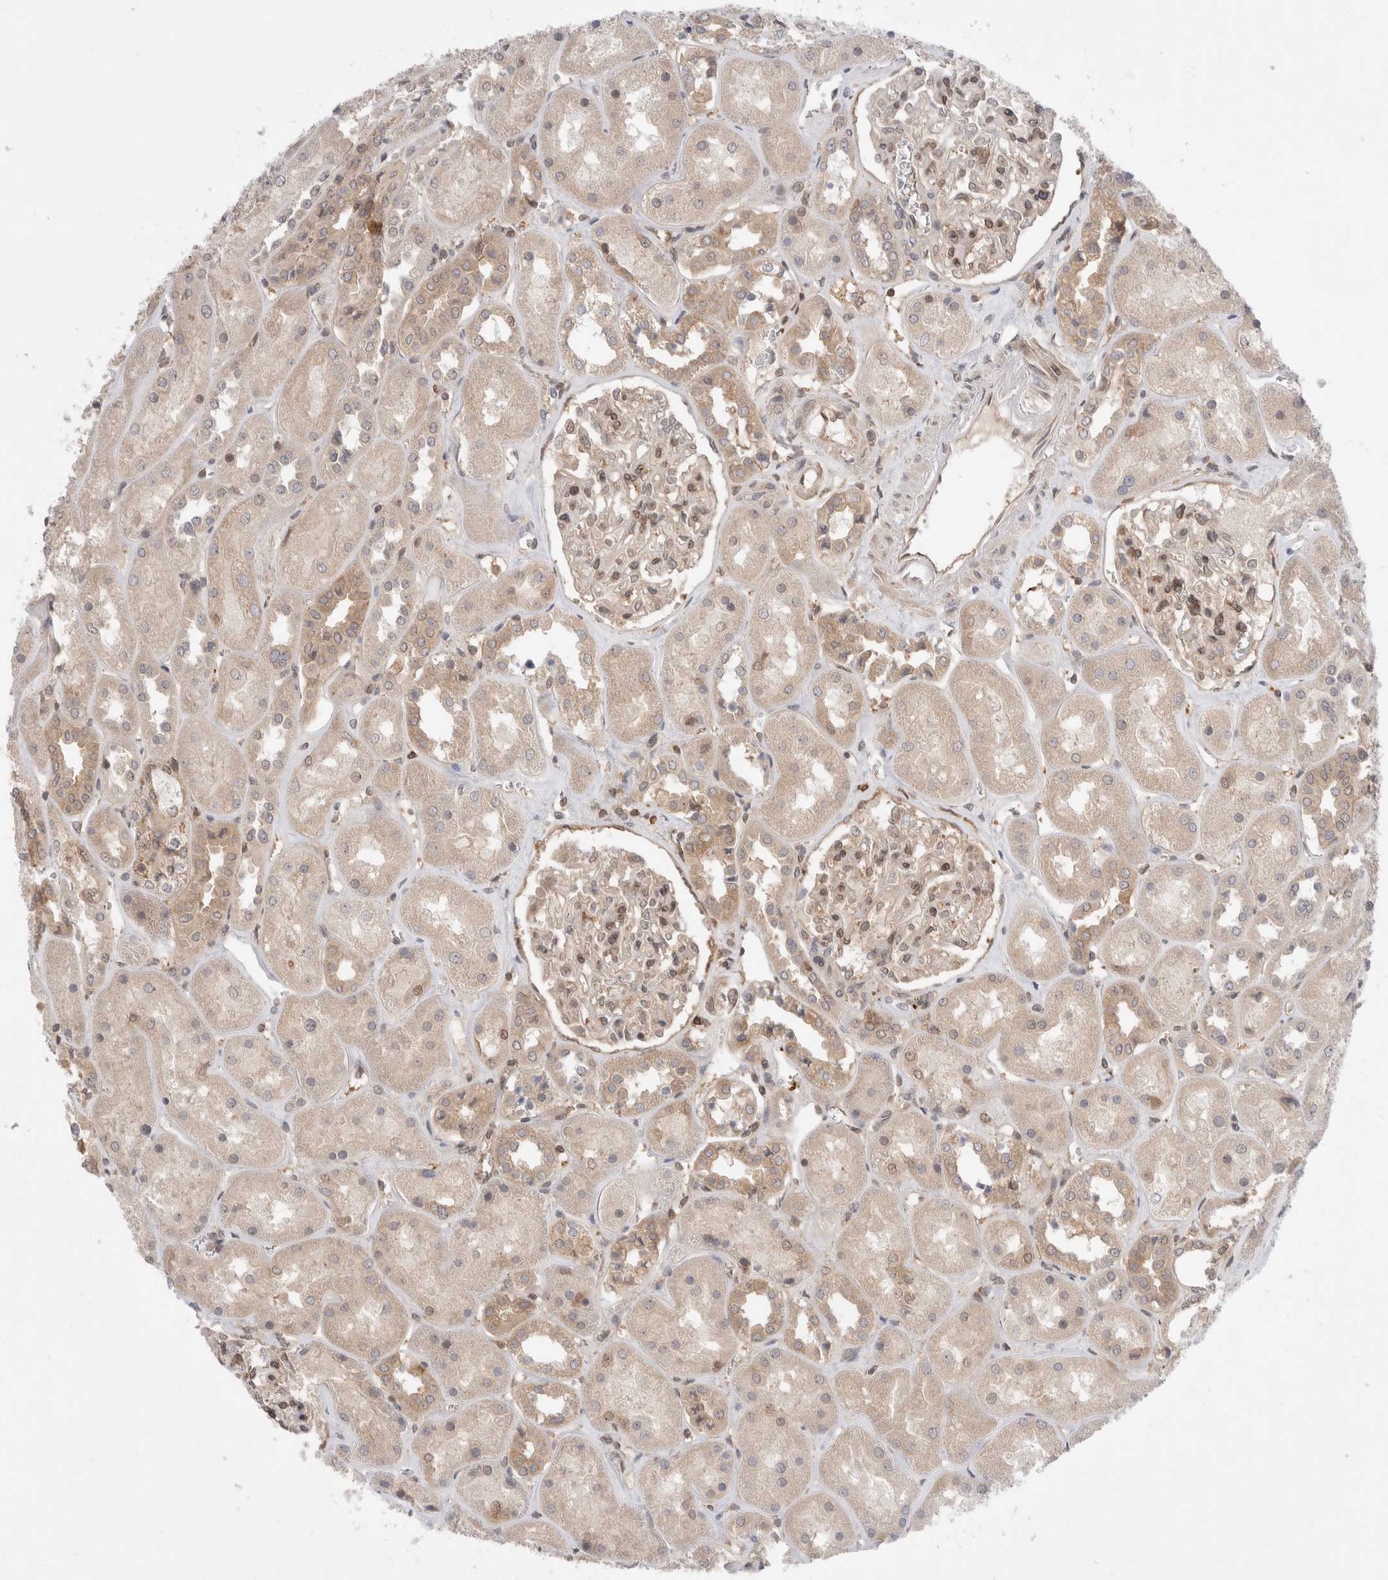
{"staining": {"intensity": "weak", "quantity": "25%-75%", "location": "nuclear"}, "tissue": "kidney", "cell_type": "Cells in glomeruli", "image_type": "normal", "snomed": [{"axis": "morphology", "description": "Normal tissue, NOS"}, {"axis": "topography", "description": "Kidney"}], "caption": "A low amount of weak nuclear staining is present in approximately 25%-75% of cells in glomeruli in unremarkable kidney.", "gene": "NFKB1", "patient": {"sex": "male", "age": 70}}